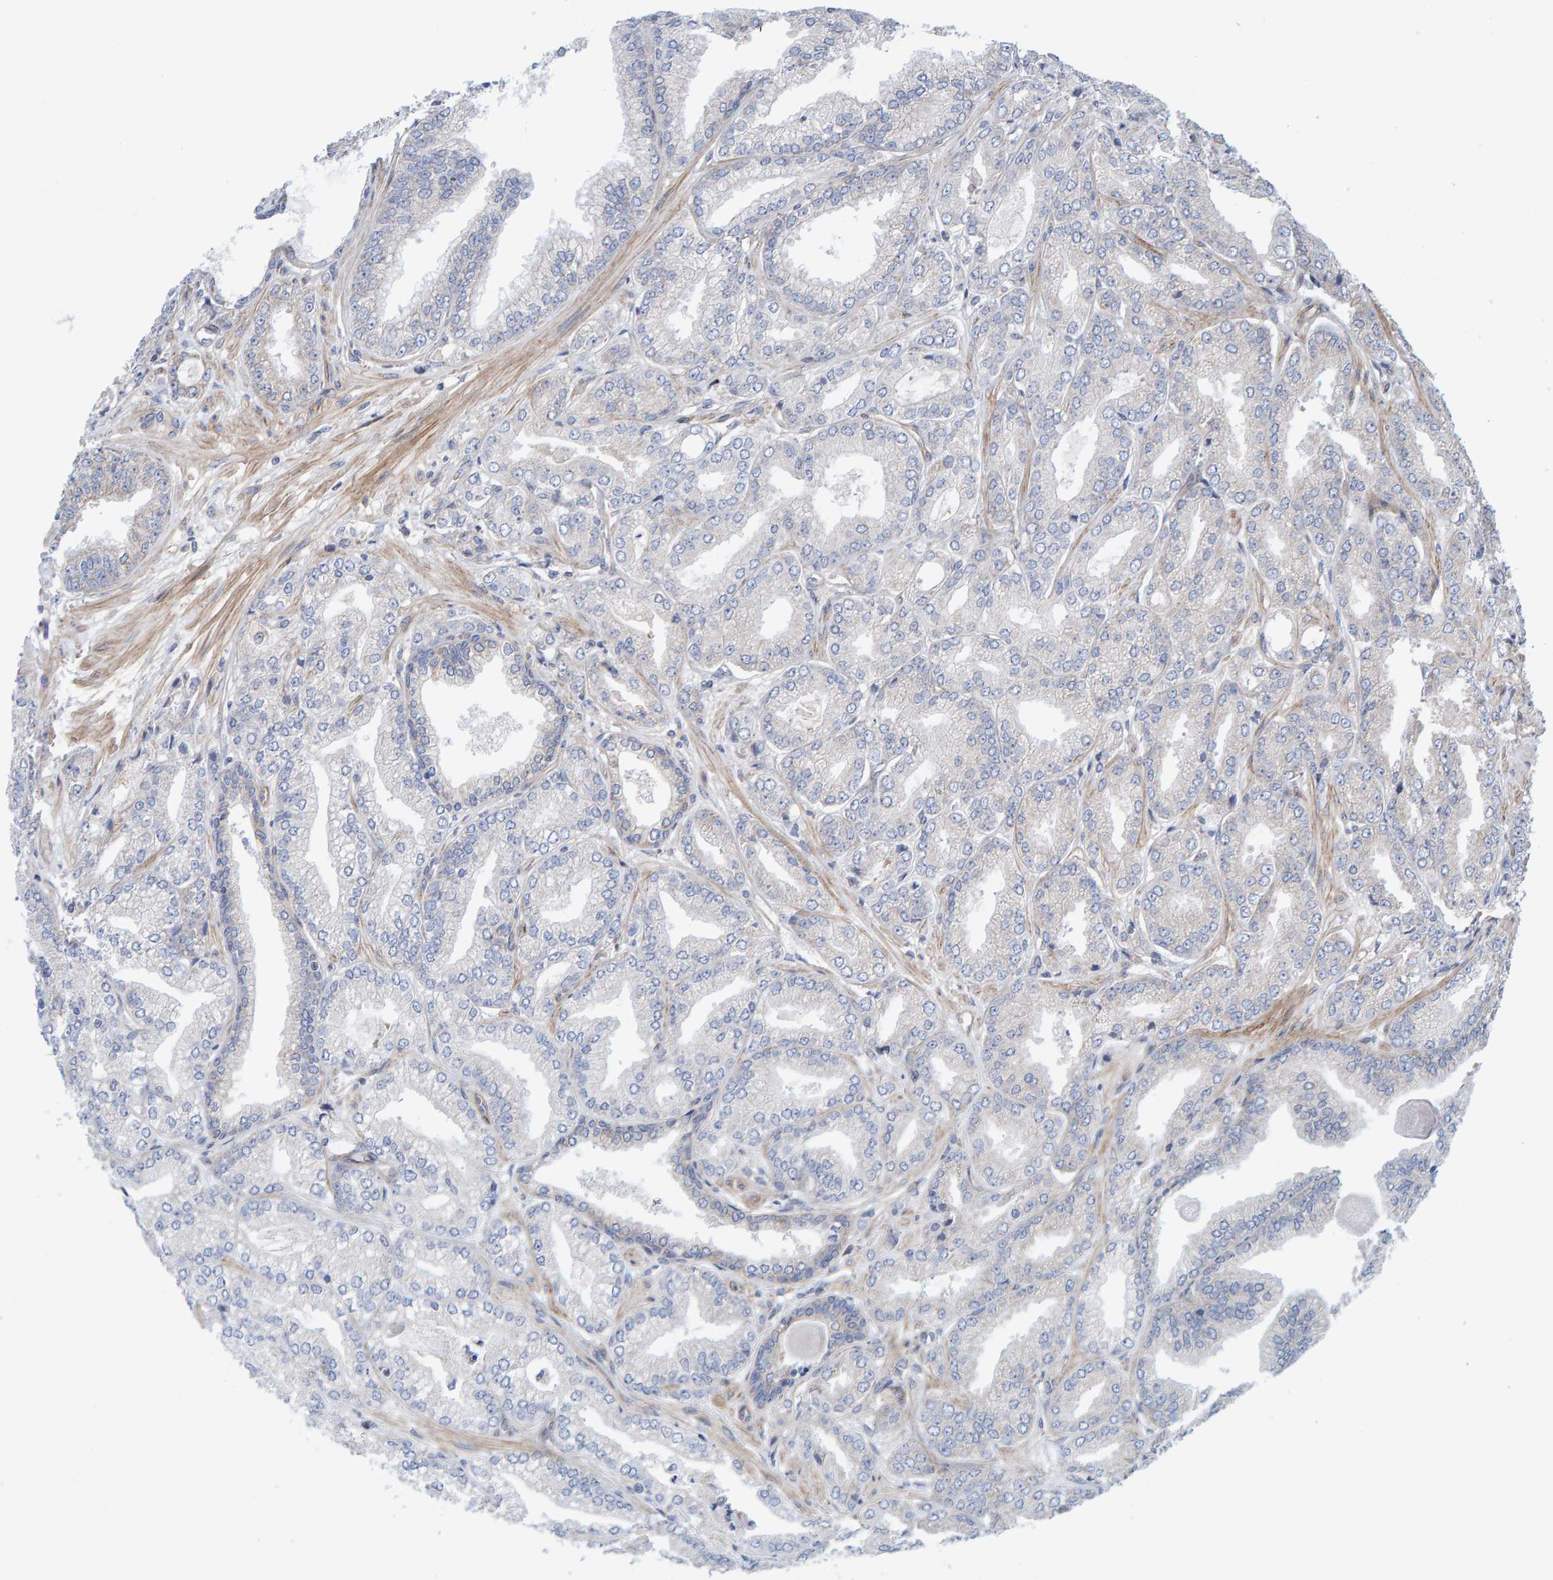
{"staining": {"intensity": "negative", "quantity": "none", "location": "none"}, "tissue": "prostate cancer", "cell_type": "Tumor cells", "image_type": "cancer", "snomed": [{"axis": "morphology", "description": "Adenocarcinoma, Low grade"}, {"axis": "topography", "description": "Prostate"}], "caption": "This photomicrograph is of low-grade adenocarcinoma (prostate) stained with immunohistochemistry (IHC) to label a protein in brown with the nuclei are counter-stained blue. There is no expression in tumor cells. (Stains: DAB immunohistochemistry with hematoxylin counter stain, Microscopy: brightfield microscopy at high magnification).", "gene": "CDK5RAP3", "patient": {"sex": "male", "age": 52}}